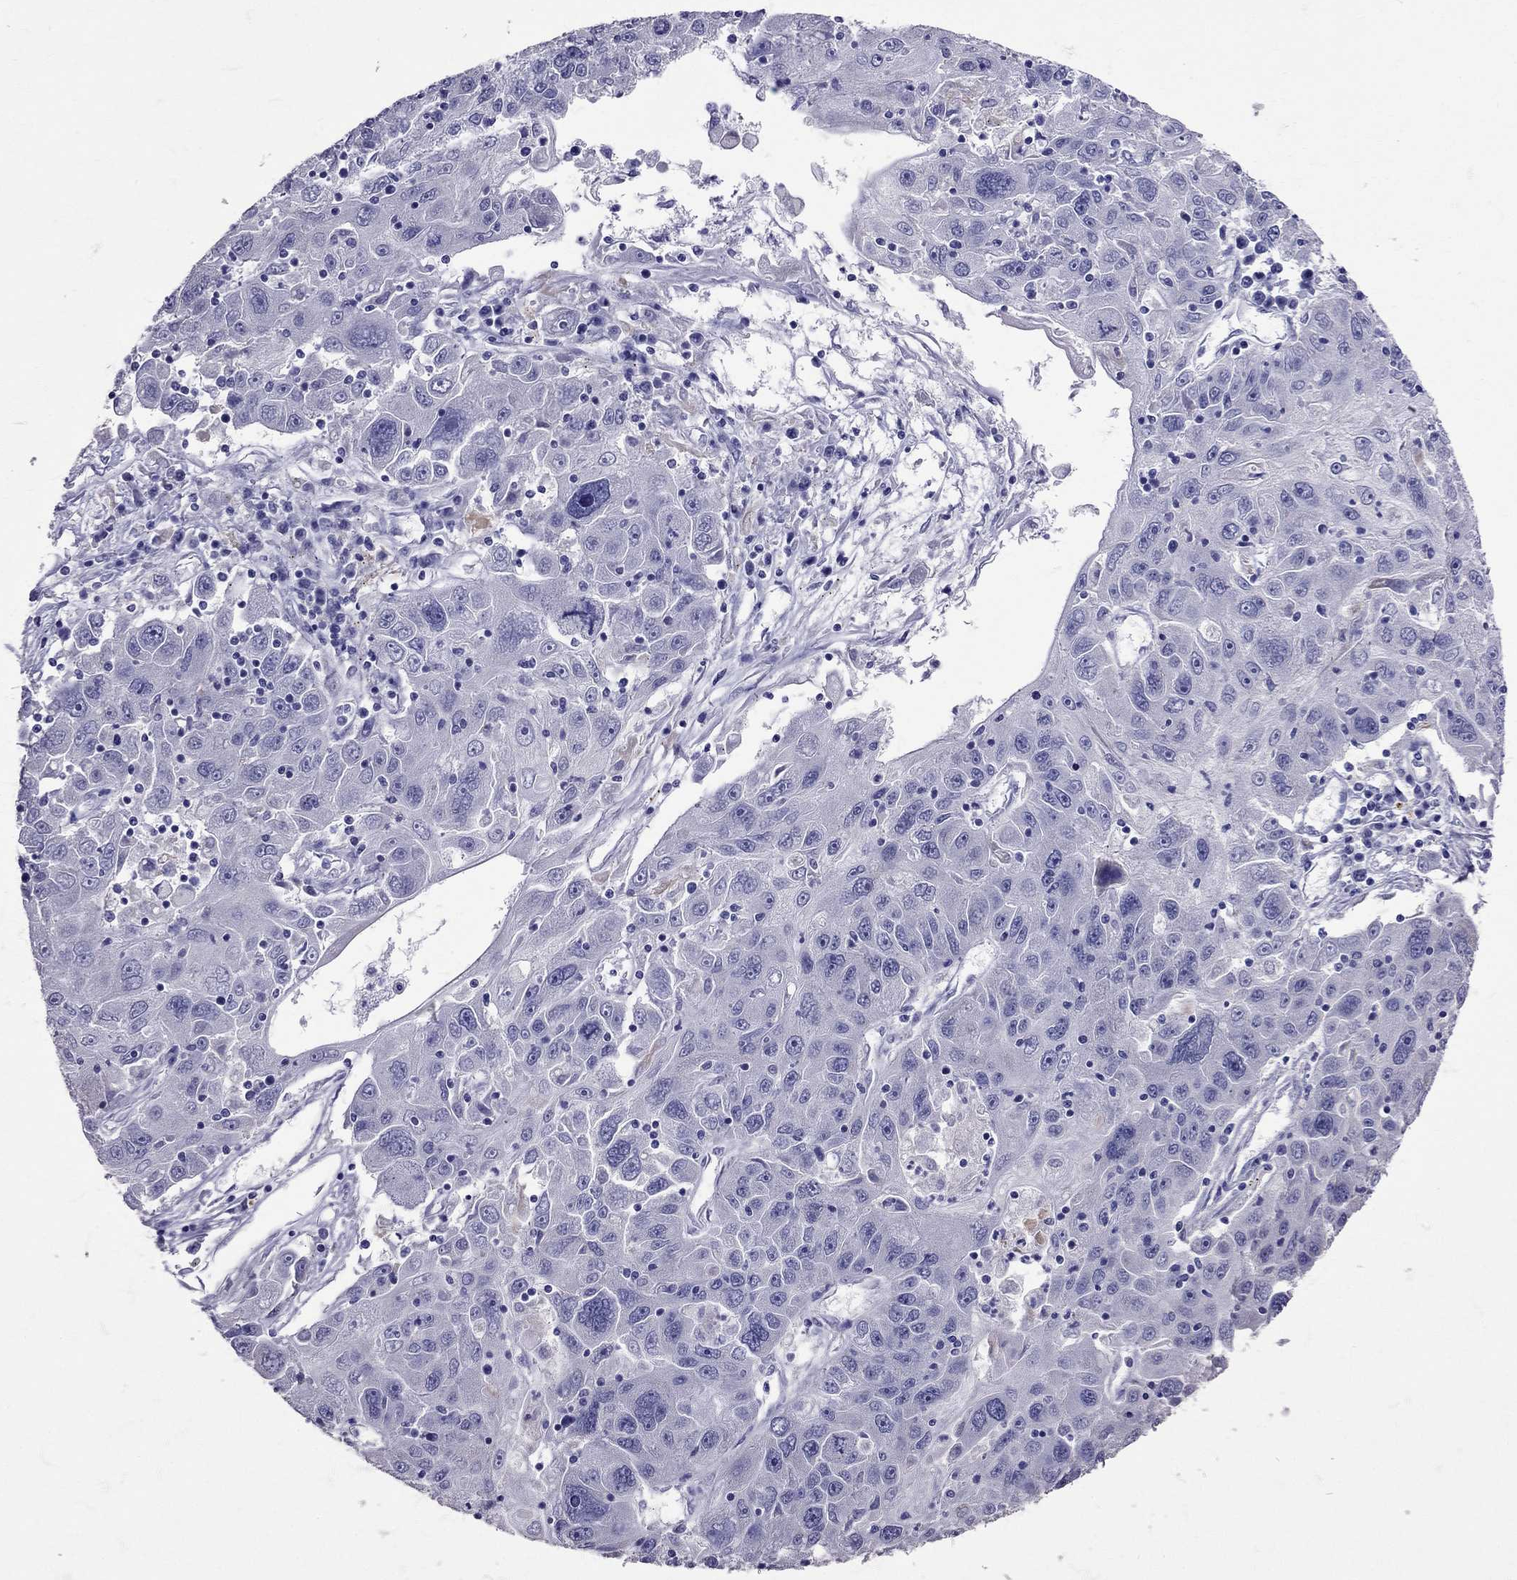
{"staining": {"intensity": "negative", "quantity": "none", "location": "none"}, "tissue": "stomach cancer", "cell_type": "Tumor cells", "image_type": "cancer", "snomed": [{"axis": "morphology", "description": "Adenocarcinoma, NOS"}, {"axis": "topography", "description": "Stomach"}], "caption": "Stomach cancer (adenocarcinoma) was stained to show a protein in brown. There is no significant positivity in tumor cells.", "gene": "TBR1", "patient": {"sex": "male", "age": 56}}